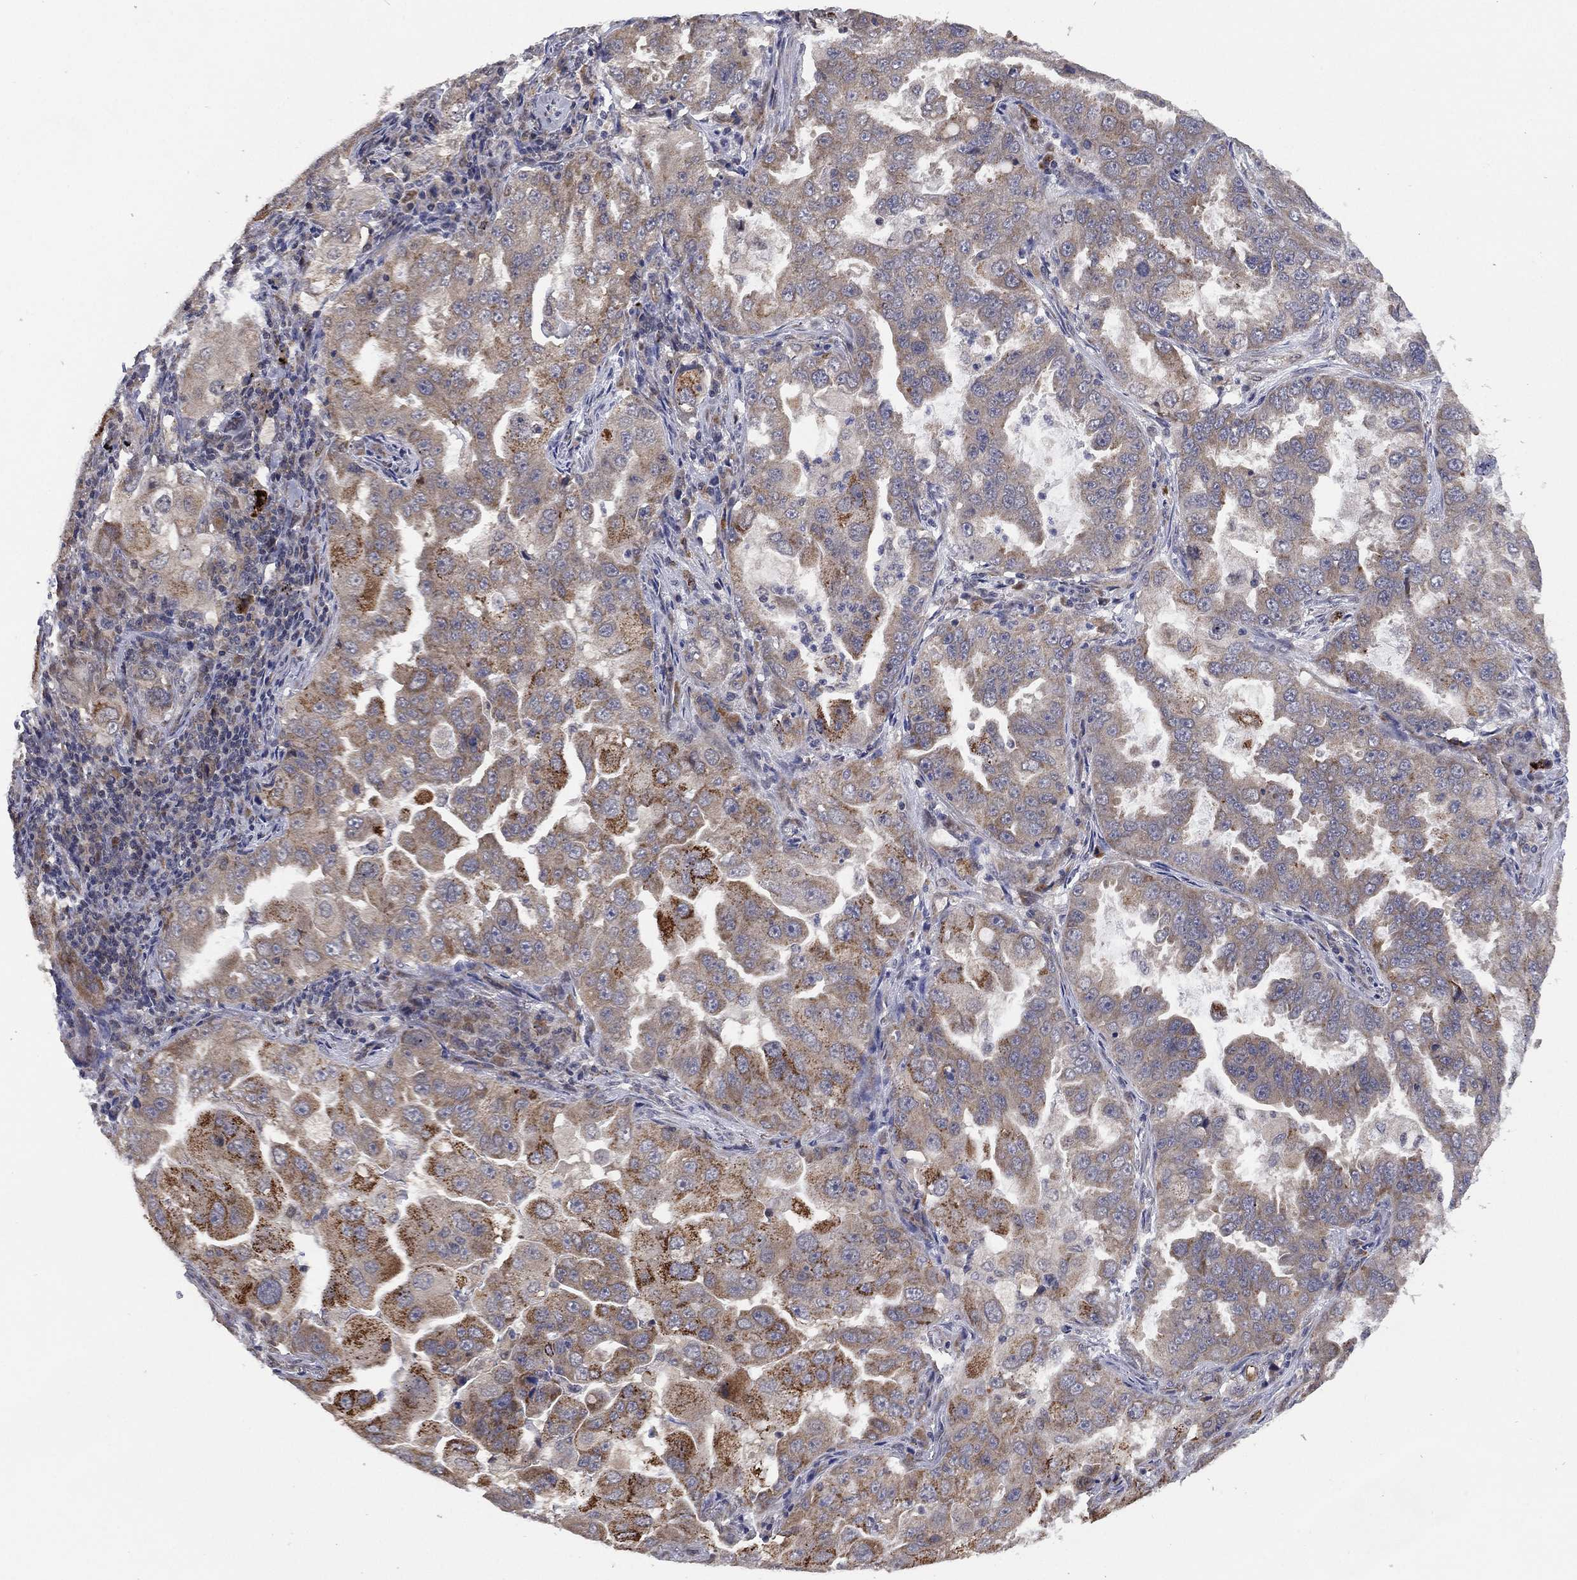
{"staining": {"intensity": "moderate", "quantity": "<25%", "location": "cytoplasmic/membranous"}, "tissue": "lung cancer", "cell_type": "Tumor cells", "image_type": "cancer", "snomed": [{"axis": "morphology", "description": "Adenocarcinoma, NOS"}, {"axis": "topography", "description": "Lung"}], "caption": "Lung cancer (adenocarcinoma) tissue exhibits moderate cytoplasmic/membranous expression in about <25% of tumor cells (DAB IHC, brown staining for protein, blue staining for nuclei).", "gene": "SELENOO", "patient": {"sex": "female", "age": 61}}